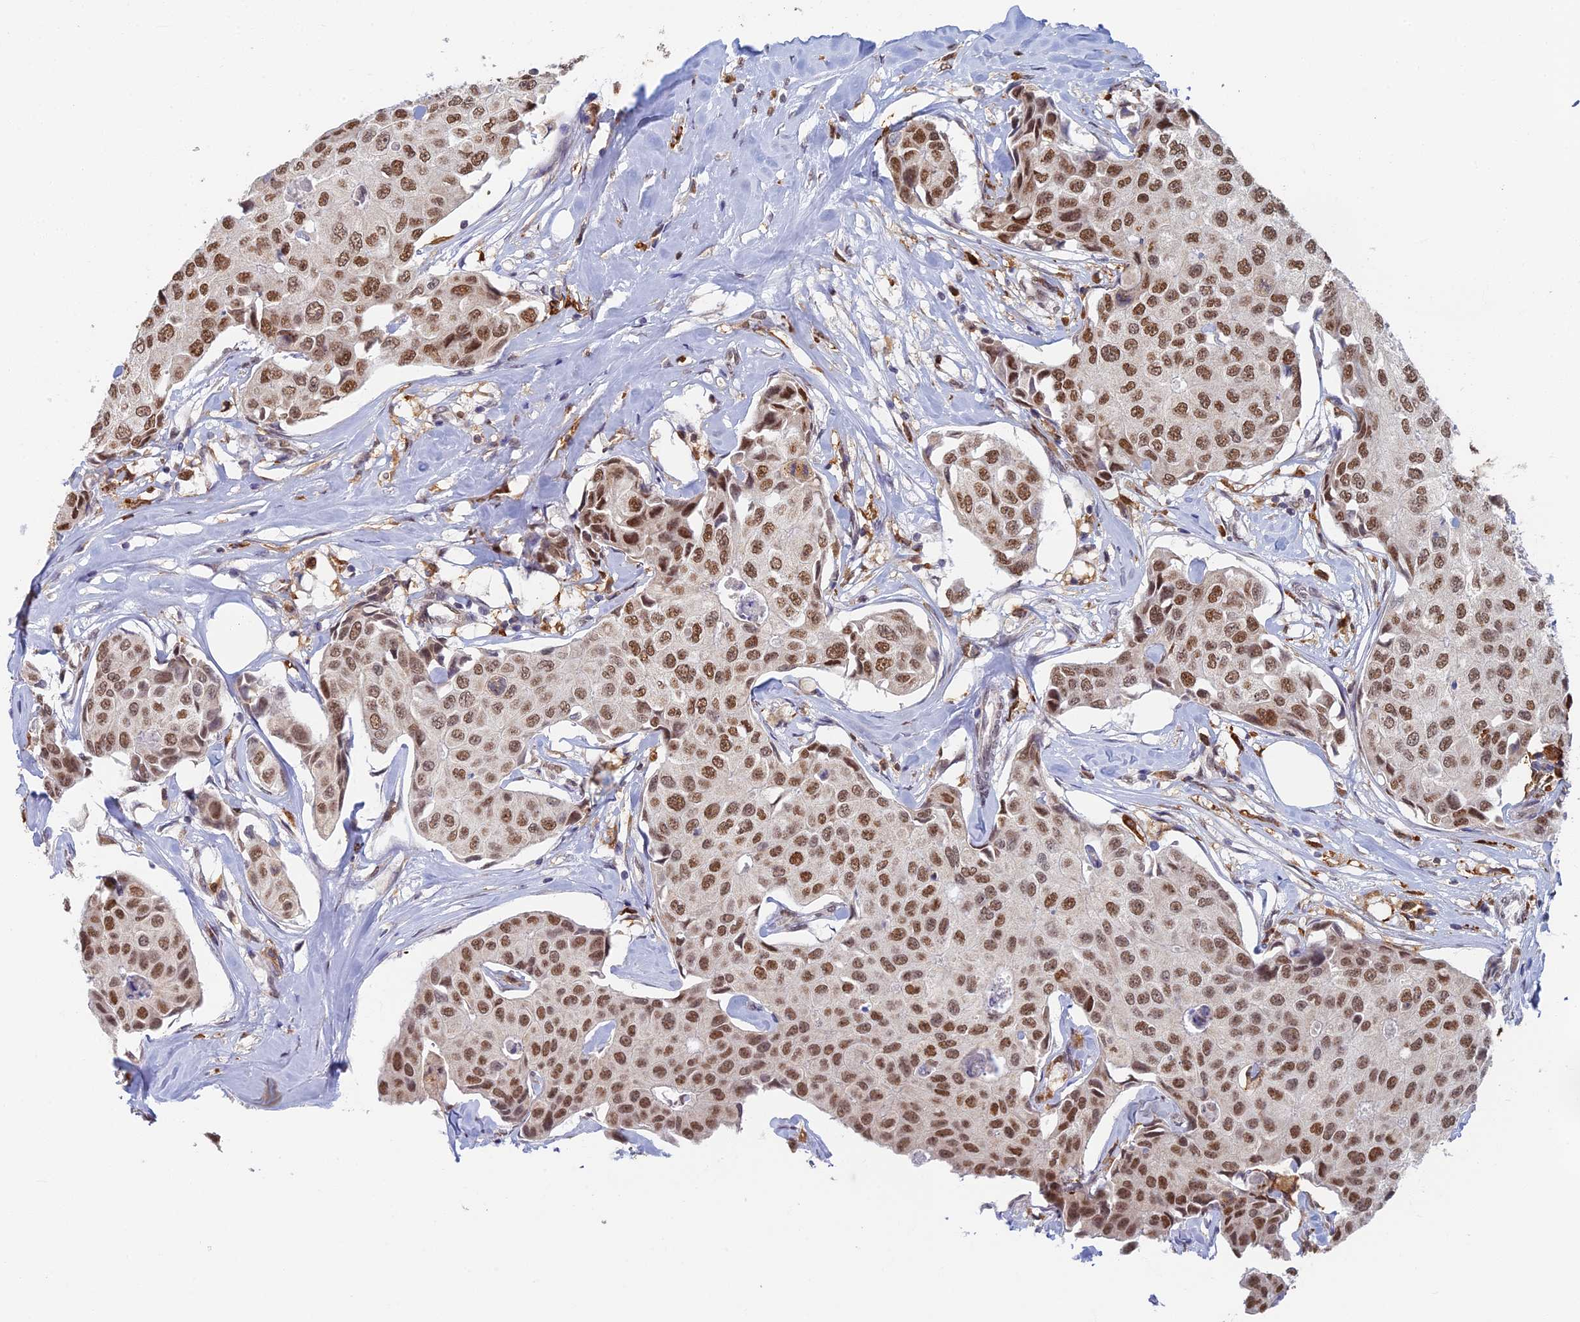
{"staining": {"intensity": "moderate", "quantity": ">75%", "location": "nuclear"}, "tissue": "breast cancer", "cell_type": "Tumor cells", "image_type": "cancer", "snomed": [{"axis": "morphology", "description": "Duct carcinoma"}, {"axis": "topography", "description": "Breast"}], "caption": "Protein staining of breast invasive ductal carcinoma tissue shows moderate nuclear staining in about >75% of tumor cells.", "gene": "GPATCH1", "patient": {"sex": "female", "age": 80}}